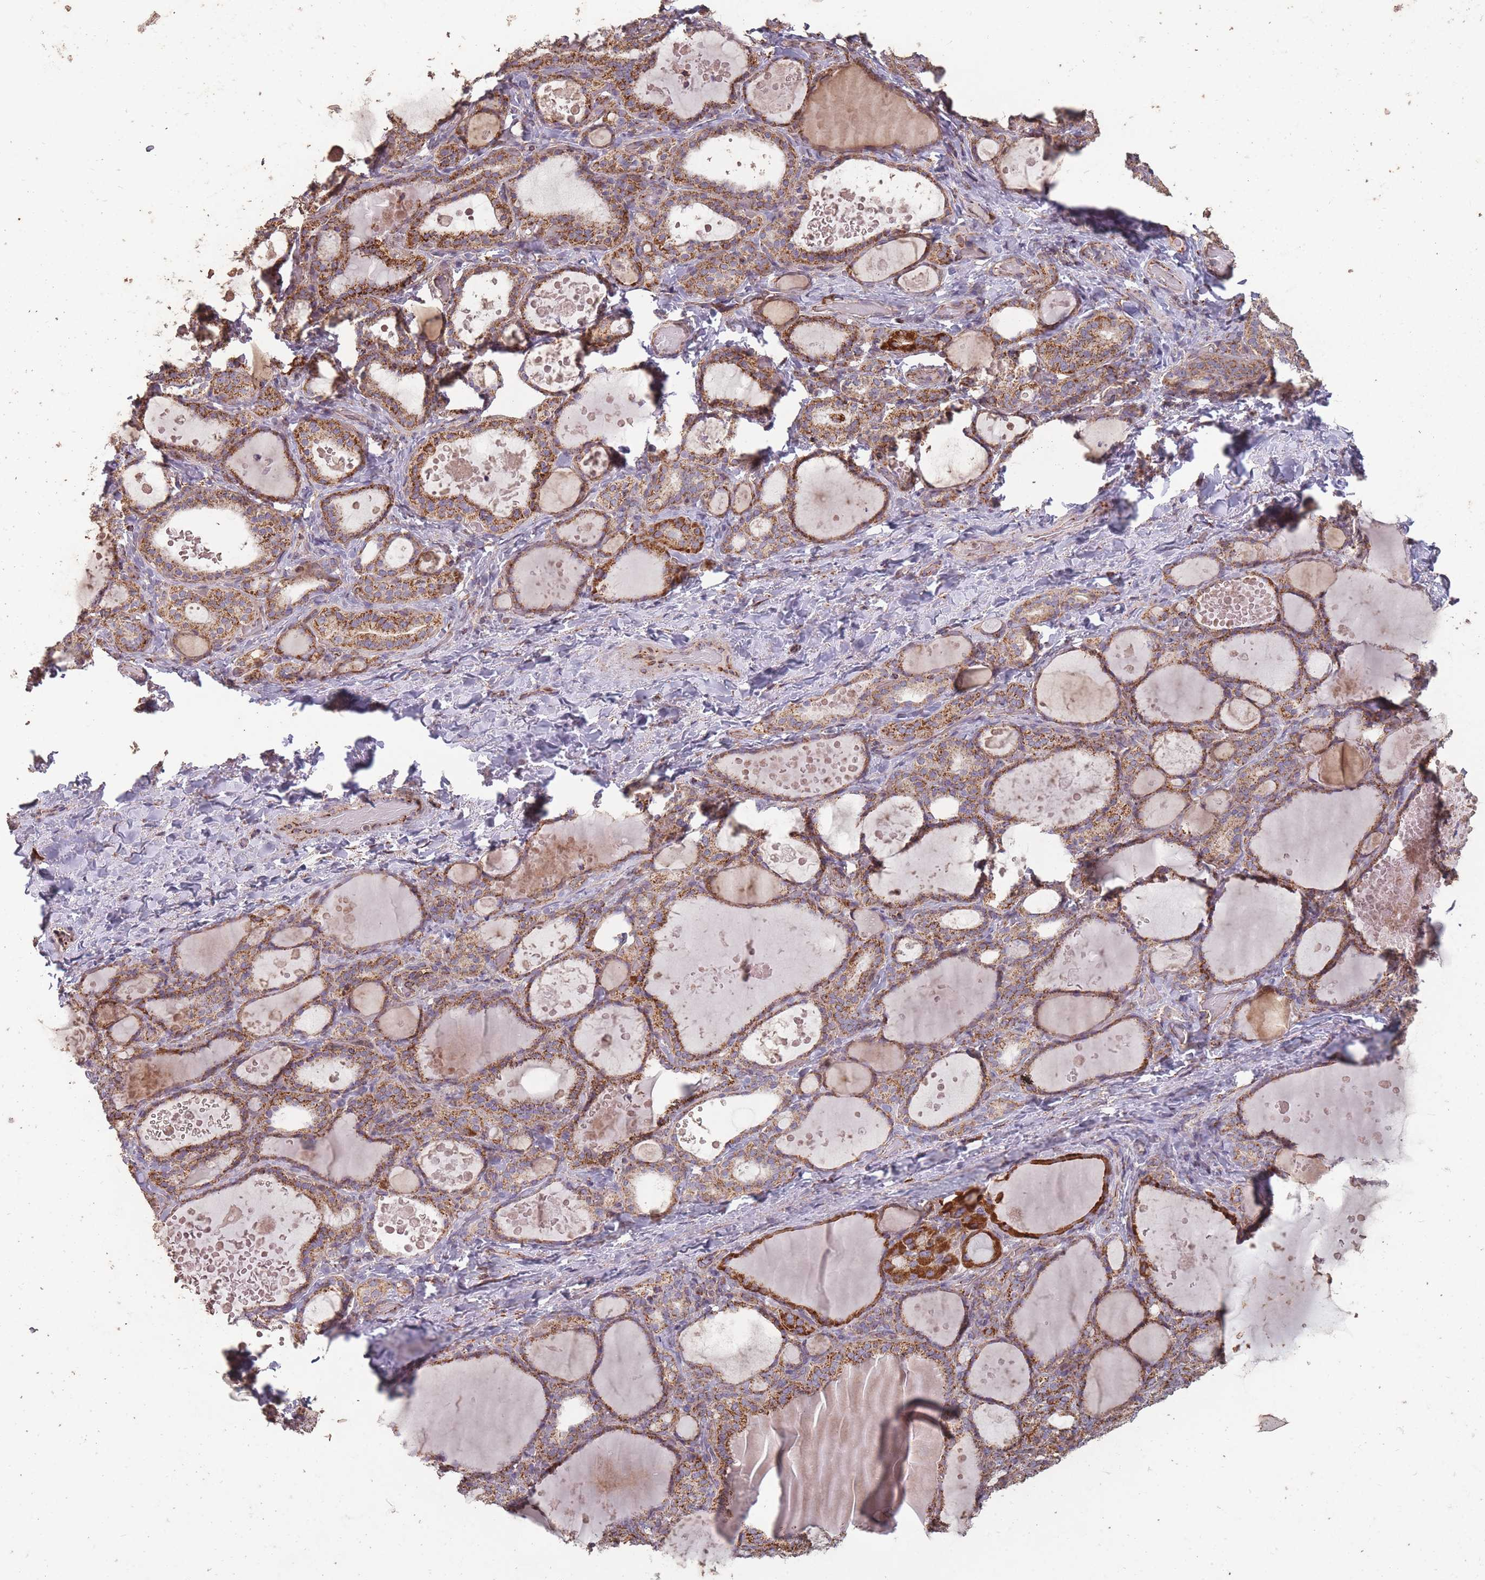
{"staining": {"intensity": "strong", "quantity": ">75%", "location": "cytoplasmic/membranous"}, "tissue": "thyroid gland", "cell_type": "Glandular cells", "image_type": "normal", "snomed": [{"axis": "morphology", "description": "Normal tissue, NOS"}, {"axis": "topography", "description": "Thyroid gland"}], "caption": "Protein staining by immunohistochemistry (IHC) demonstrates strong cytoplasmic/membranous staining in approximately >75% of glandular cells in unremarkable thyroid gland. (Brightfield microscopy of DAB IHC at high magnification).", "gene": "CNOT8", "patient": {"sex": "female", "age": 46}}